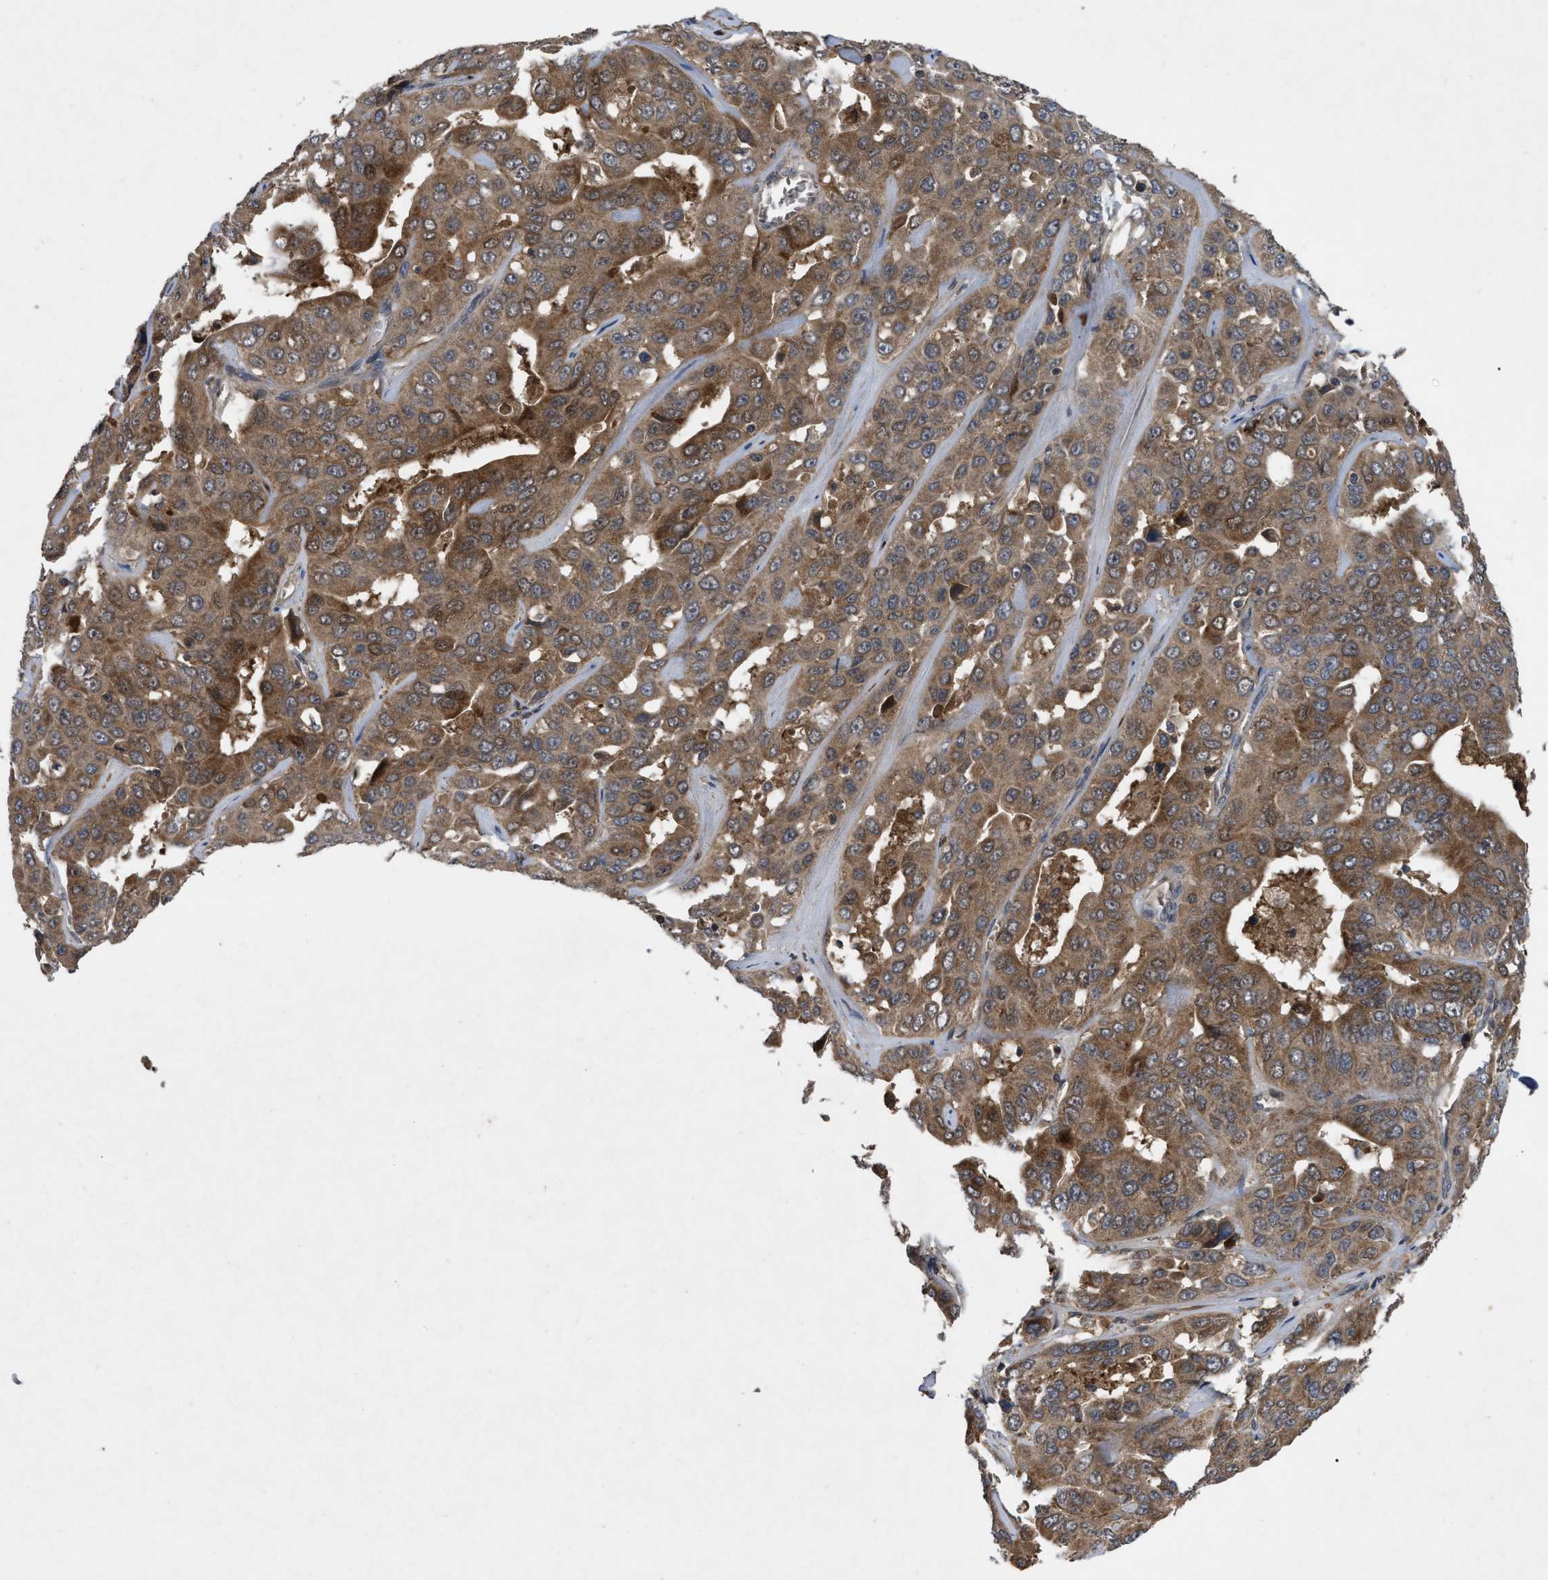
{"staining": {"intensity": "moderate", "quantity": ">75%", "location": "cytoplasmic/membranous"}, "tissue": "liver cancer", "cell_type": "Tumor cells", "image_type": "cancer", "snomed": [{"axis": "morphology", "description": "Cholangiocarcinoma"}, {"axis": "topography", "description": "Liver"}], "caption": "Protein analysis of liver cancer tissue shows moderate cytoplasmic/membranous staining in about >75% of tumor cells.", "gene": "RAB2A", "patient": {"sex": "female", "age": 52}}